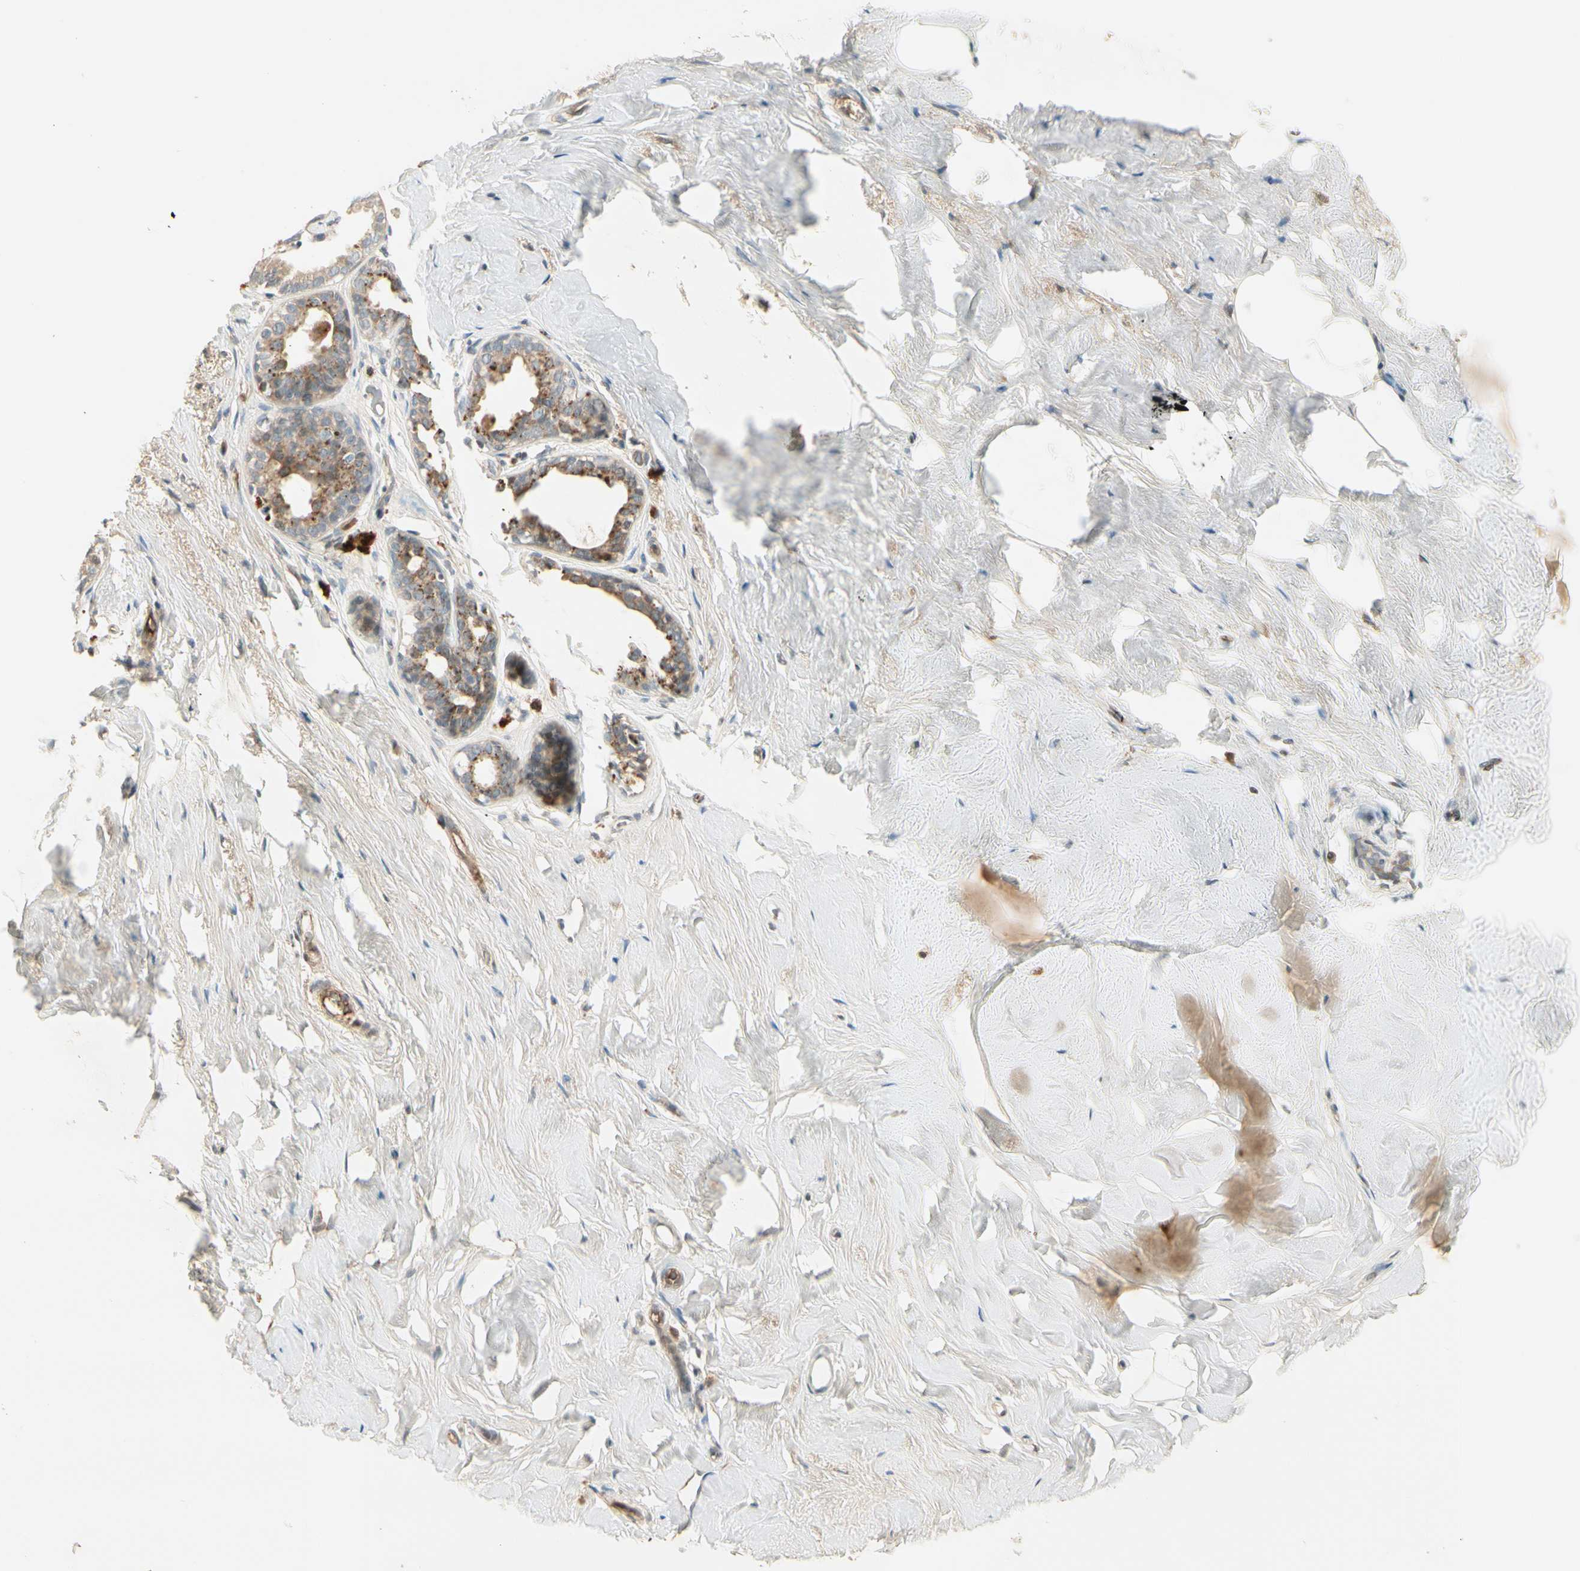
{"staining": {"intensity": "moderate", "quantity": ">75%", "location": "cytoplasmic/membranous"}, "tissue": "breast", "cell_type": "Glandular cells", "image_type": "normal", "snomed": [{"axis": "morphology", "description": "Normal tissue, NOS"}, {"axis": "topography", "description": "Breast"}], "caption": "Immunohistochemical staining of unremarkable breast shows medium levels of moderate cytoplasmic/membranous expression in approximately >75% of glandular cells. Nuclei are stained in blue.", "gene": "ICAM5", "patient": {"sex": "female", "age": 75}}